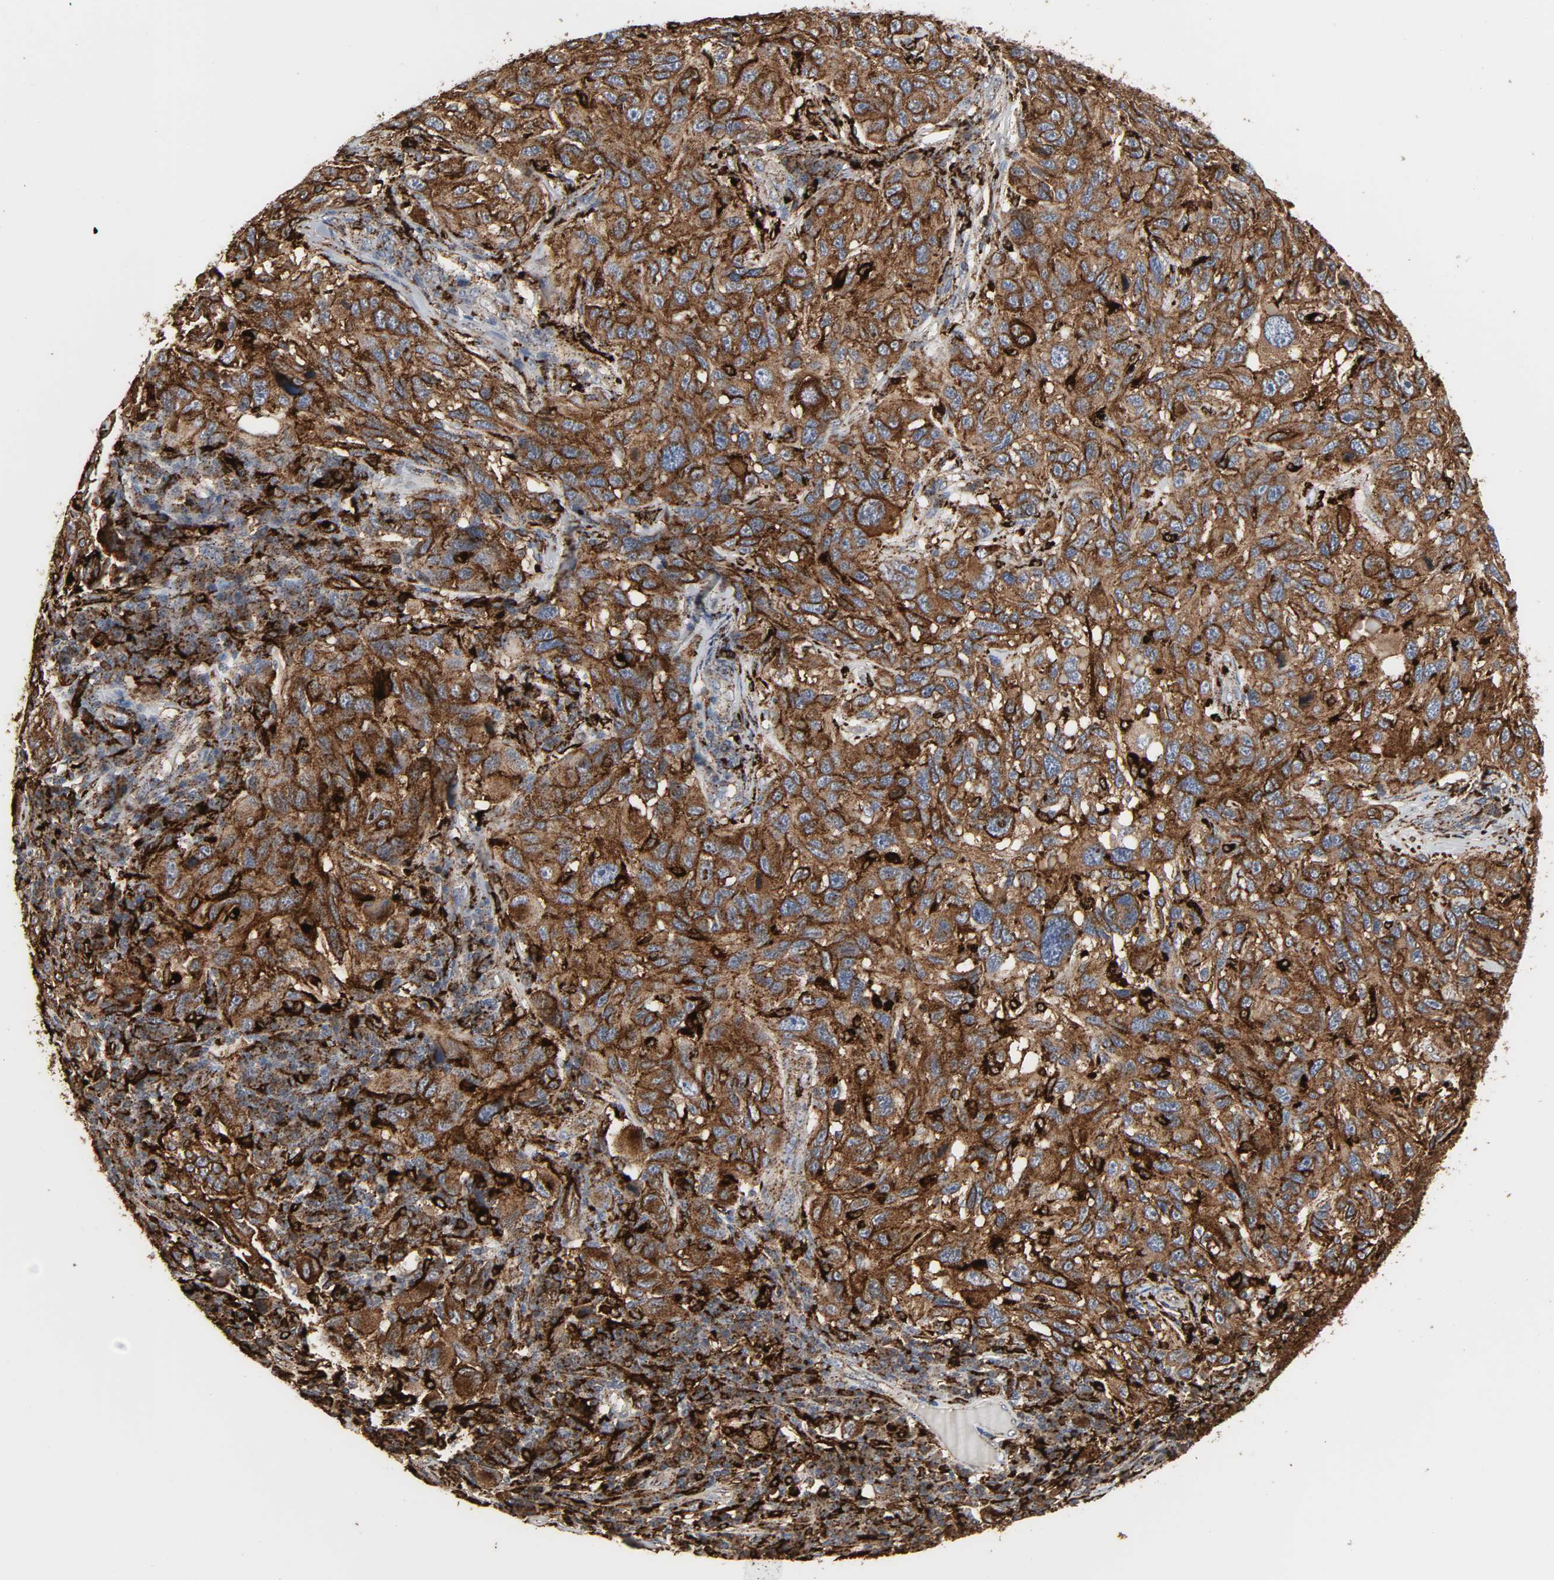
{"staining": {"intensity": "strong", "quantity": ">75%", "location": "cytoplasmic/membranous"}, "tissue": "melanoma", "cell_type": "Tumor cells", "image_type": "cancer", "snomed": [{"axis": "morphology", "description": "Malignant melanoma, NOS"}, {"axis": "topography", "description": "Skin"}], "caption": "The image displays staining of malignant melanoma, revealing strong cytoplasmic/membranous protein staining (brown color) within tumor cells.", "gene": "PSAP", "patient": {"sex": "male", "age": 53}}